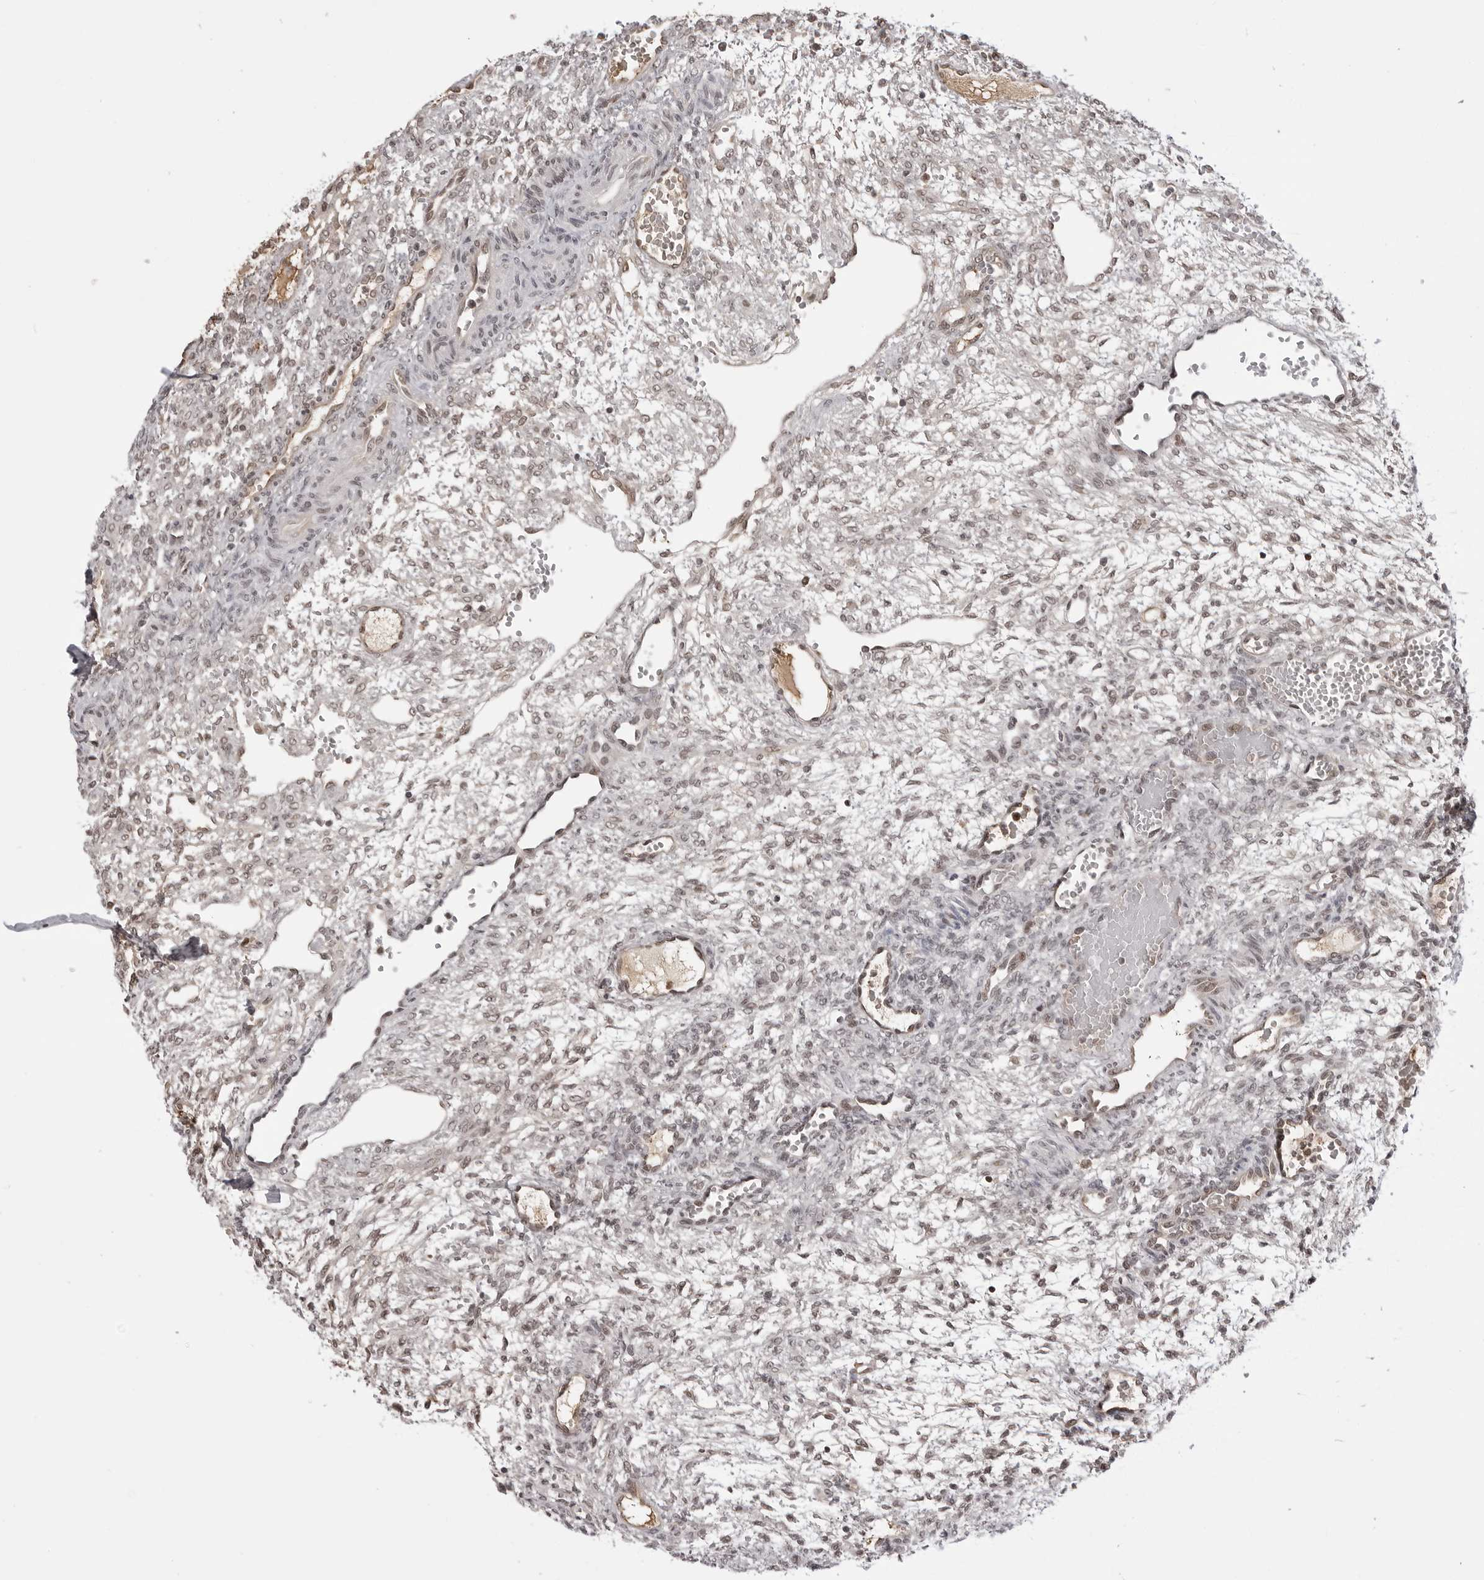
{"staining": {"intensity": "moderate", "quantity": "<25%", "location": "nuclear"}, "tissue": "ovary", "cell_type": "Ovarian stroma cells", "image_type": "normal", "snomed": [{"axis": "morphology", "description": "Normal tissue, NOS"}, {"axis": "topography", "description": "Ovary"}], "caption": "This histopathology image reveals benign ovary stained with immunohistochemistry (IHC) to label a protein in brown. The nuclear of ovarian stroma cells show moderate positivity for the protein. Nuclei are counter-stained blue.", "gene": "PHF3", "patient": {"sex": "female", "age": 34}}